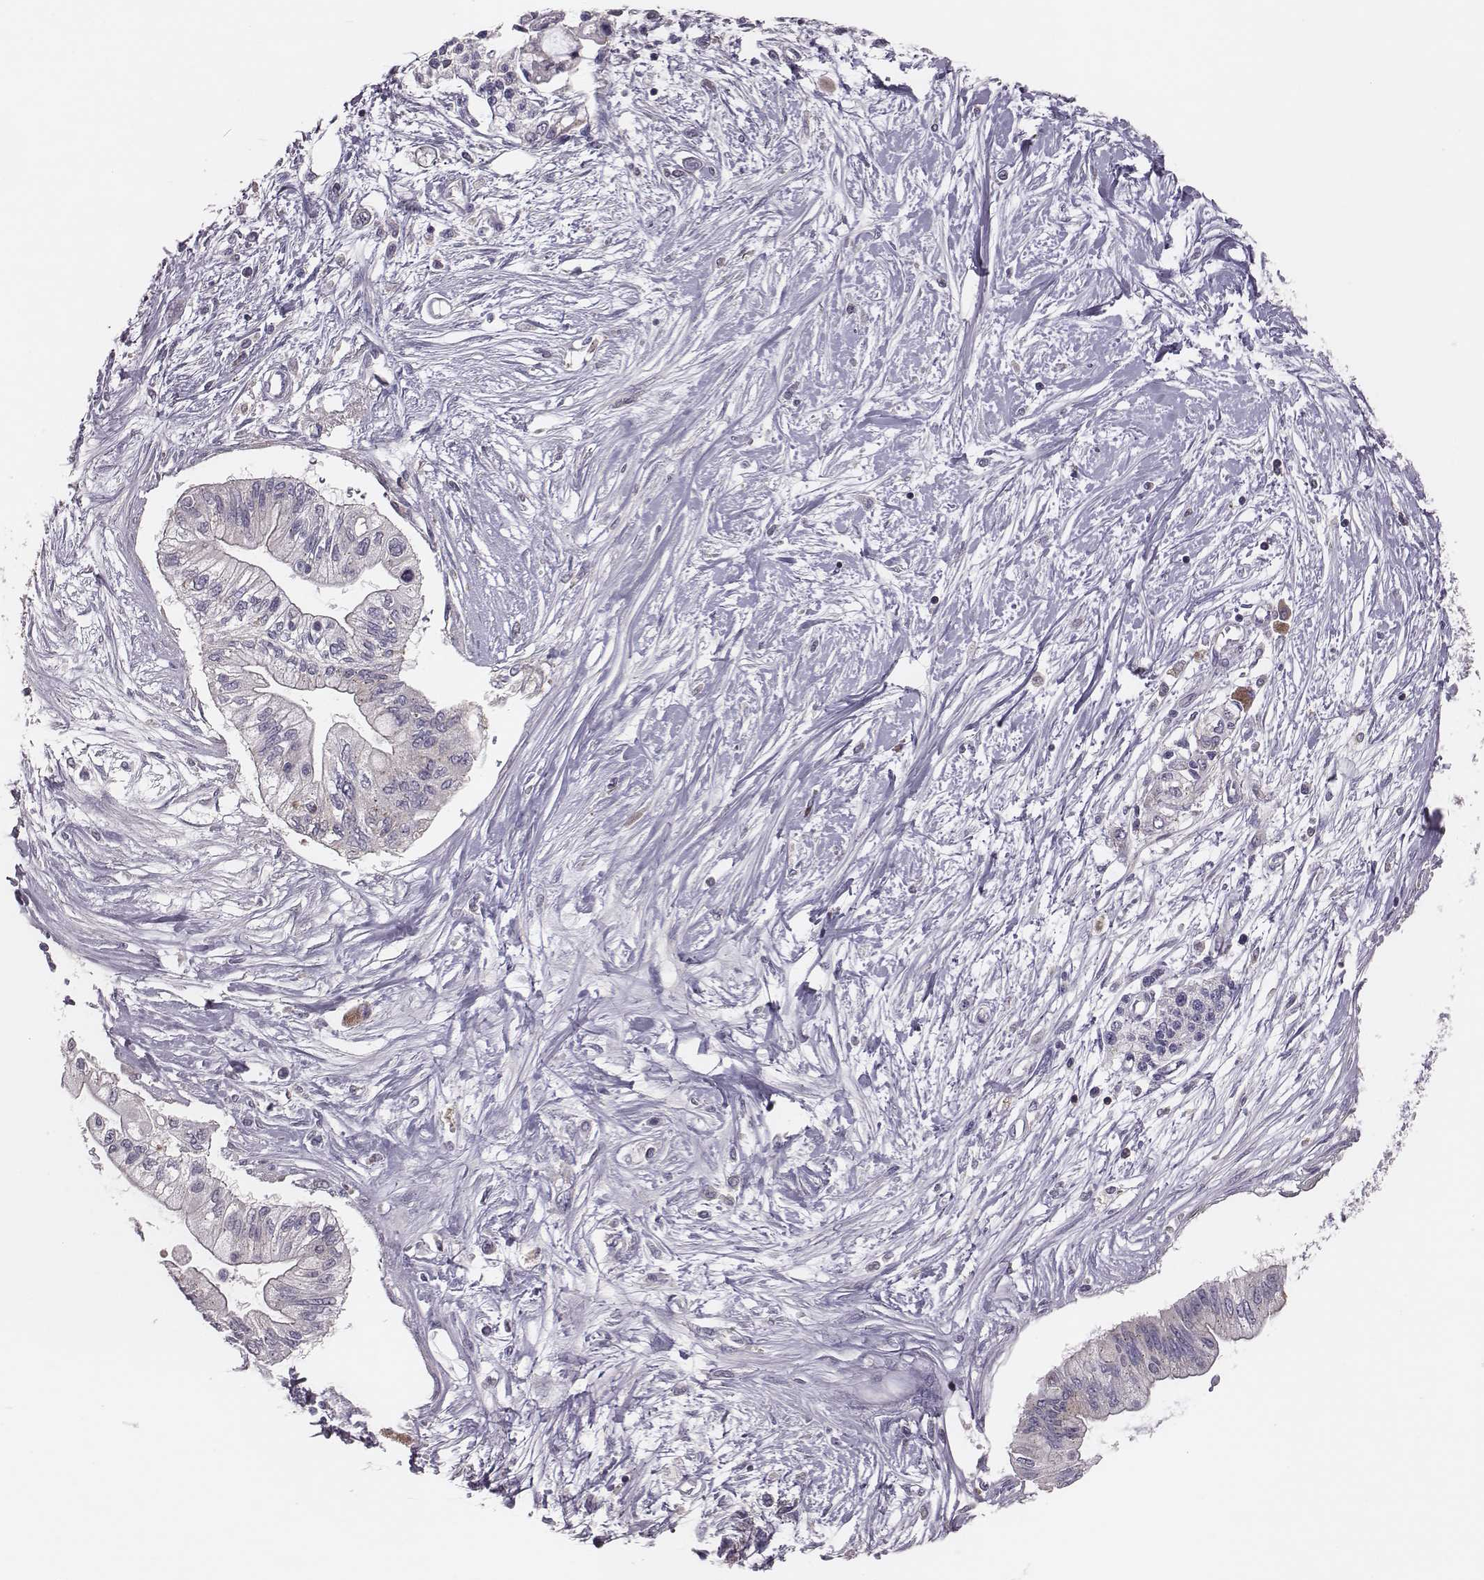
{"staining": {"intensity": "negative", "quantity": "none", "location": "none"}, "tissue": "pancreatic cancer", "cell_type": "Tumor cells", "image_type": "cancer", "snomed": [{"axis": "morphology", "description": "Adenocarcinoma, NOS"}, {"axis": "topography", "description": "Pancreas"}], "caption": "Photomicrograph shows no protein expression in tumor cells of pancreatic cancer (adenocarcinoma) tissue.", "gene": "CAD", "patient": {"sex": "female", "age": 77}}